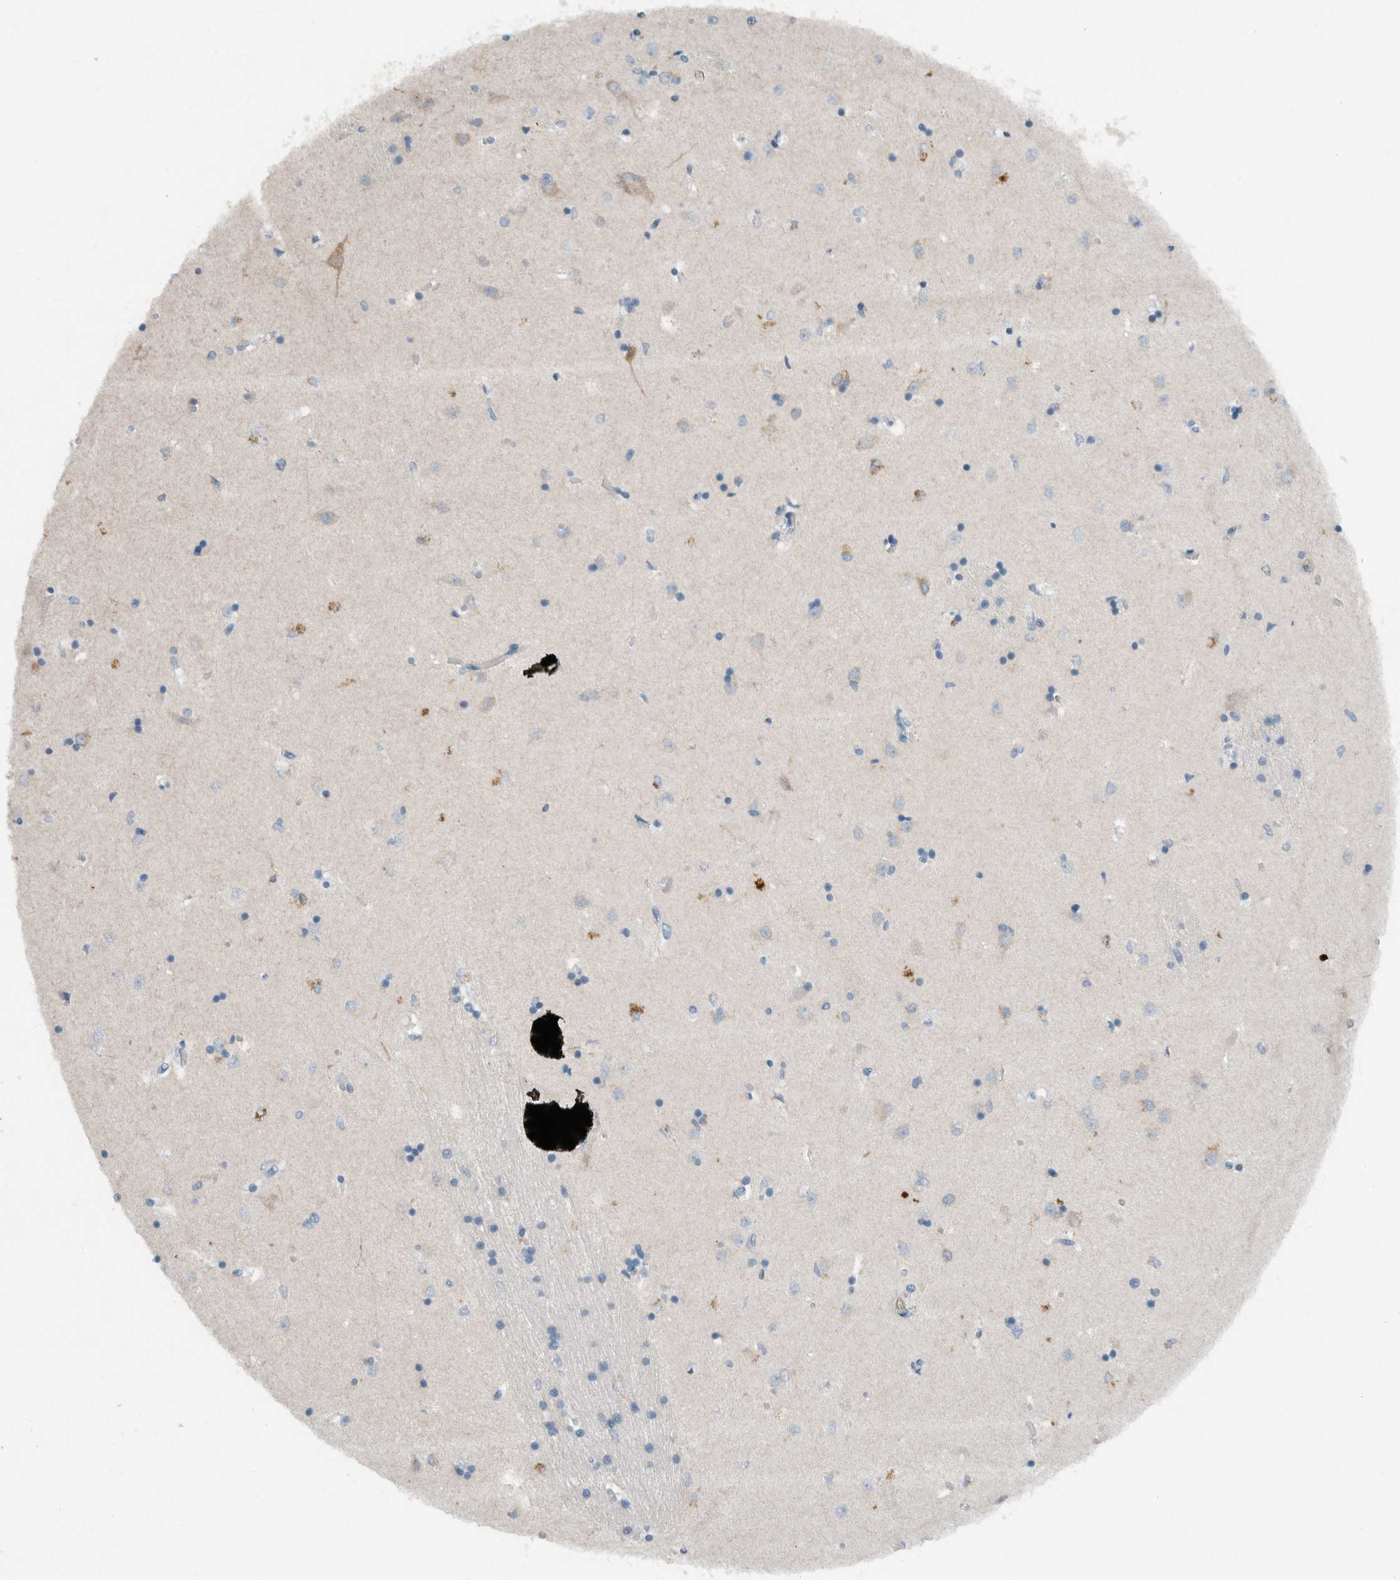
{"staining": {"intensity": "negative", "quantity": "none", "location": "none"}, "tissue": "caudate", "cell_type": "Glial cells", "image_type": "normal", "snomed": [{"axis": "morphology", "description": "Normal tissue, NOS"}, {"axis": "topography", "description": "Lateral ventricle wall"}], "caption": "Human caudate stained for a protein using IHC shows no staining in glial cells.", "gene": "DUOX1", "patient": {"sex": "male", "age": 45}}